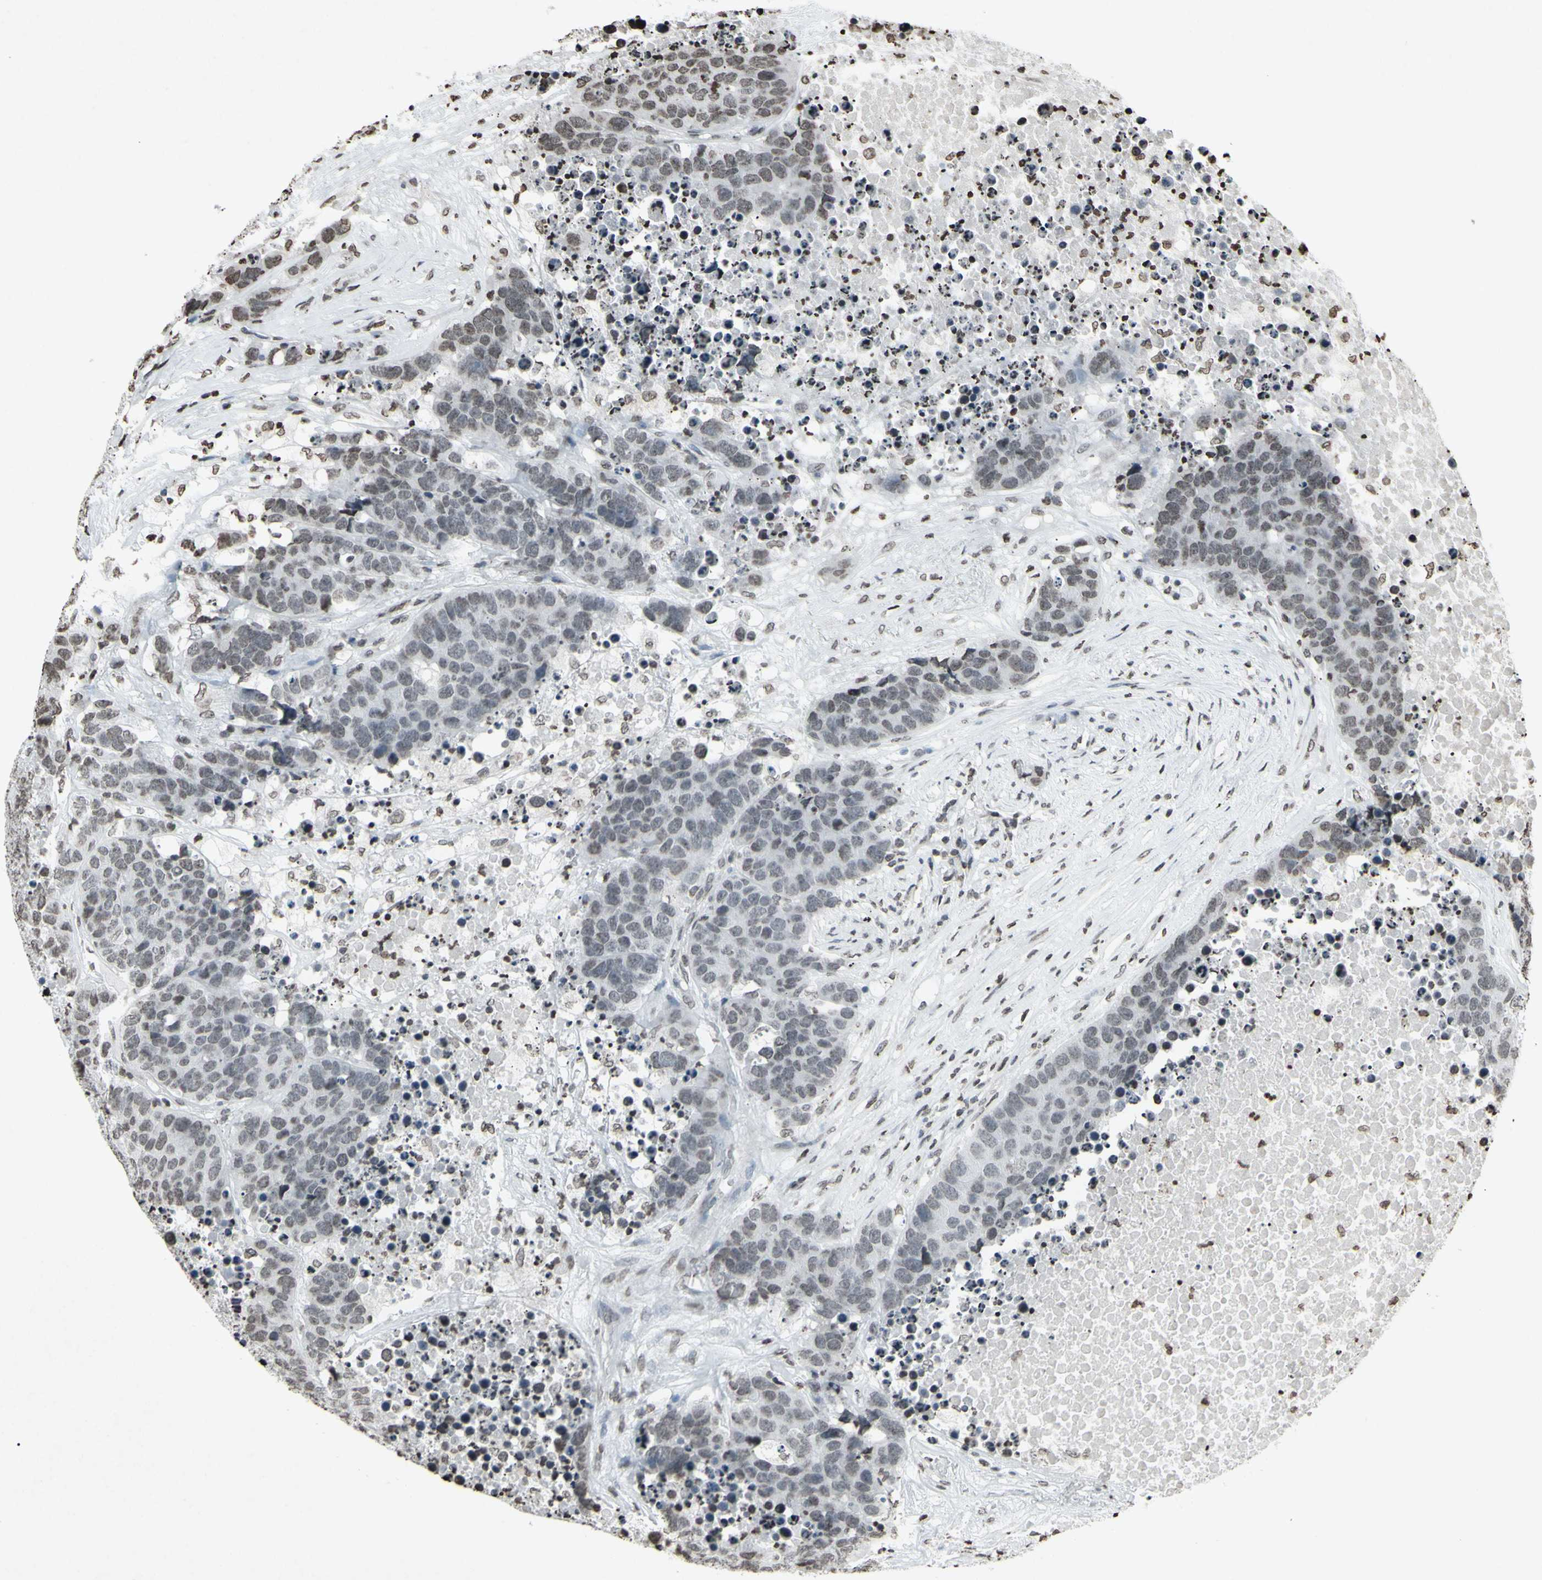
{"staining": {"intensity": "negative", "quantity": "none", "location": "none"}, "tissue": "carcinoid", "cell_type": "Tumor cells", "image_type": "cancer", "snomed": [{"axis": "morphology", "description": "Carcinoid, malignant, NOS"}, {"axis": "topography", "description": "Lung"}], "caption": "Immunohistochemical staining of carcinoid reveals no significant positivity in tumor cells.", "gene": "CD79B", "patient": {"sex": "male", "age": 60}}